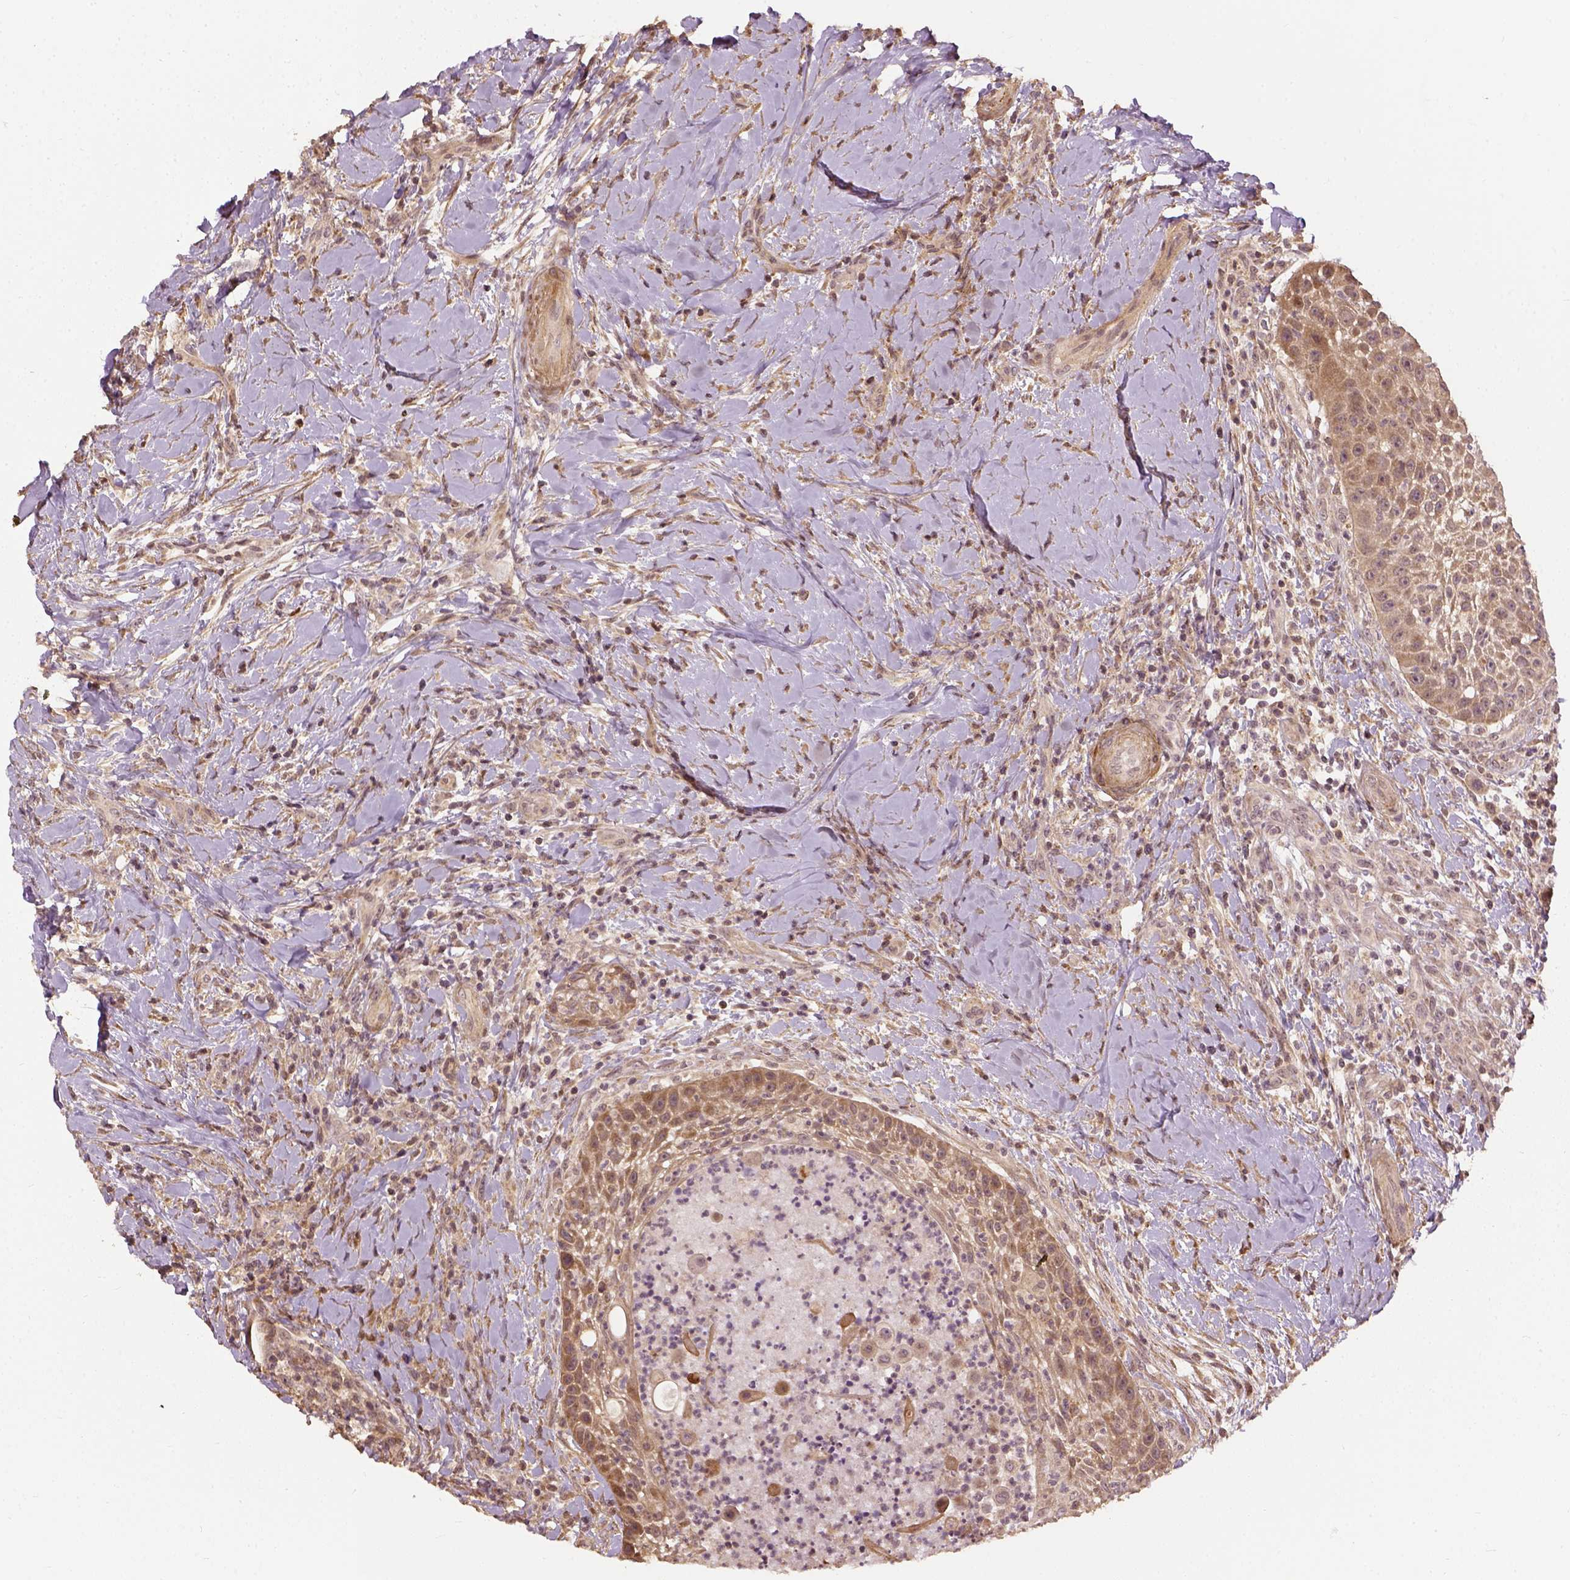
{"staining": {"intensity": "weak", "quantity": ">75%", "location": "cytoplasmic/membranous"}, "tissue": "head and neck cancer", "cell_type": "Tumor cells", "image_type": "cancer", "snomed": [{"axis": "morphology", "description": "Squamous cell carcinoma, NOS"}, {"axis": "topography", "description": "Head-Neck"}], "caption": "Head and neck cancer was stained to show a protein in brown. There is low levels of weak cytoplasmic/membranous expression in about >75% of tumor cells. (DAB (3,3'-diaminobenzidine) = brown stain, brightfield microscopy at high magnification).", "gene": "VEGFA", "patient": {"sex": "male", "age": 69}}